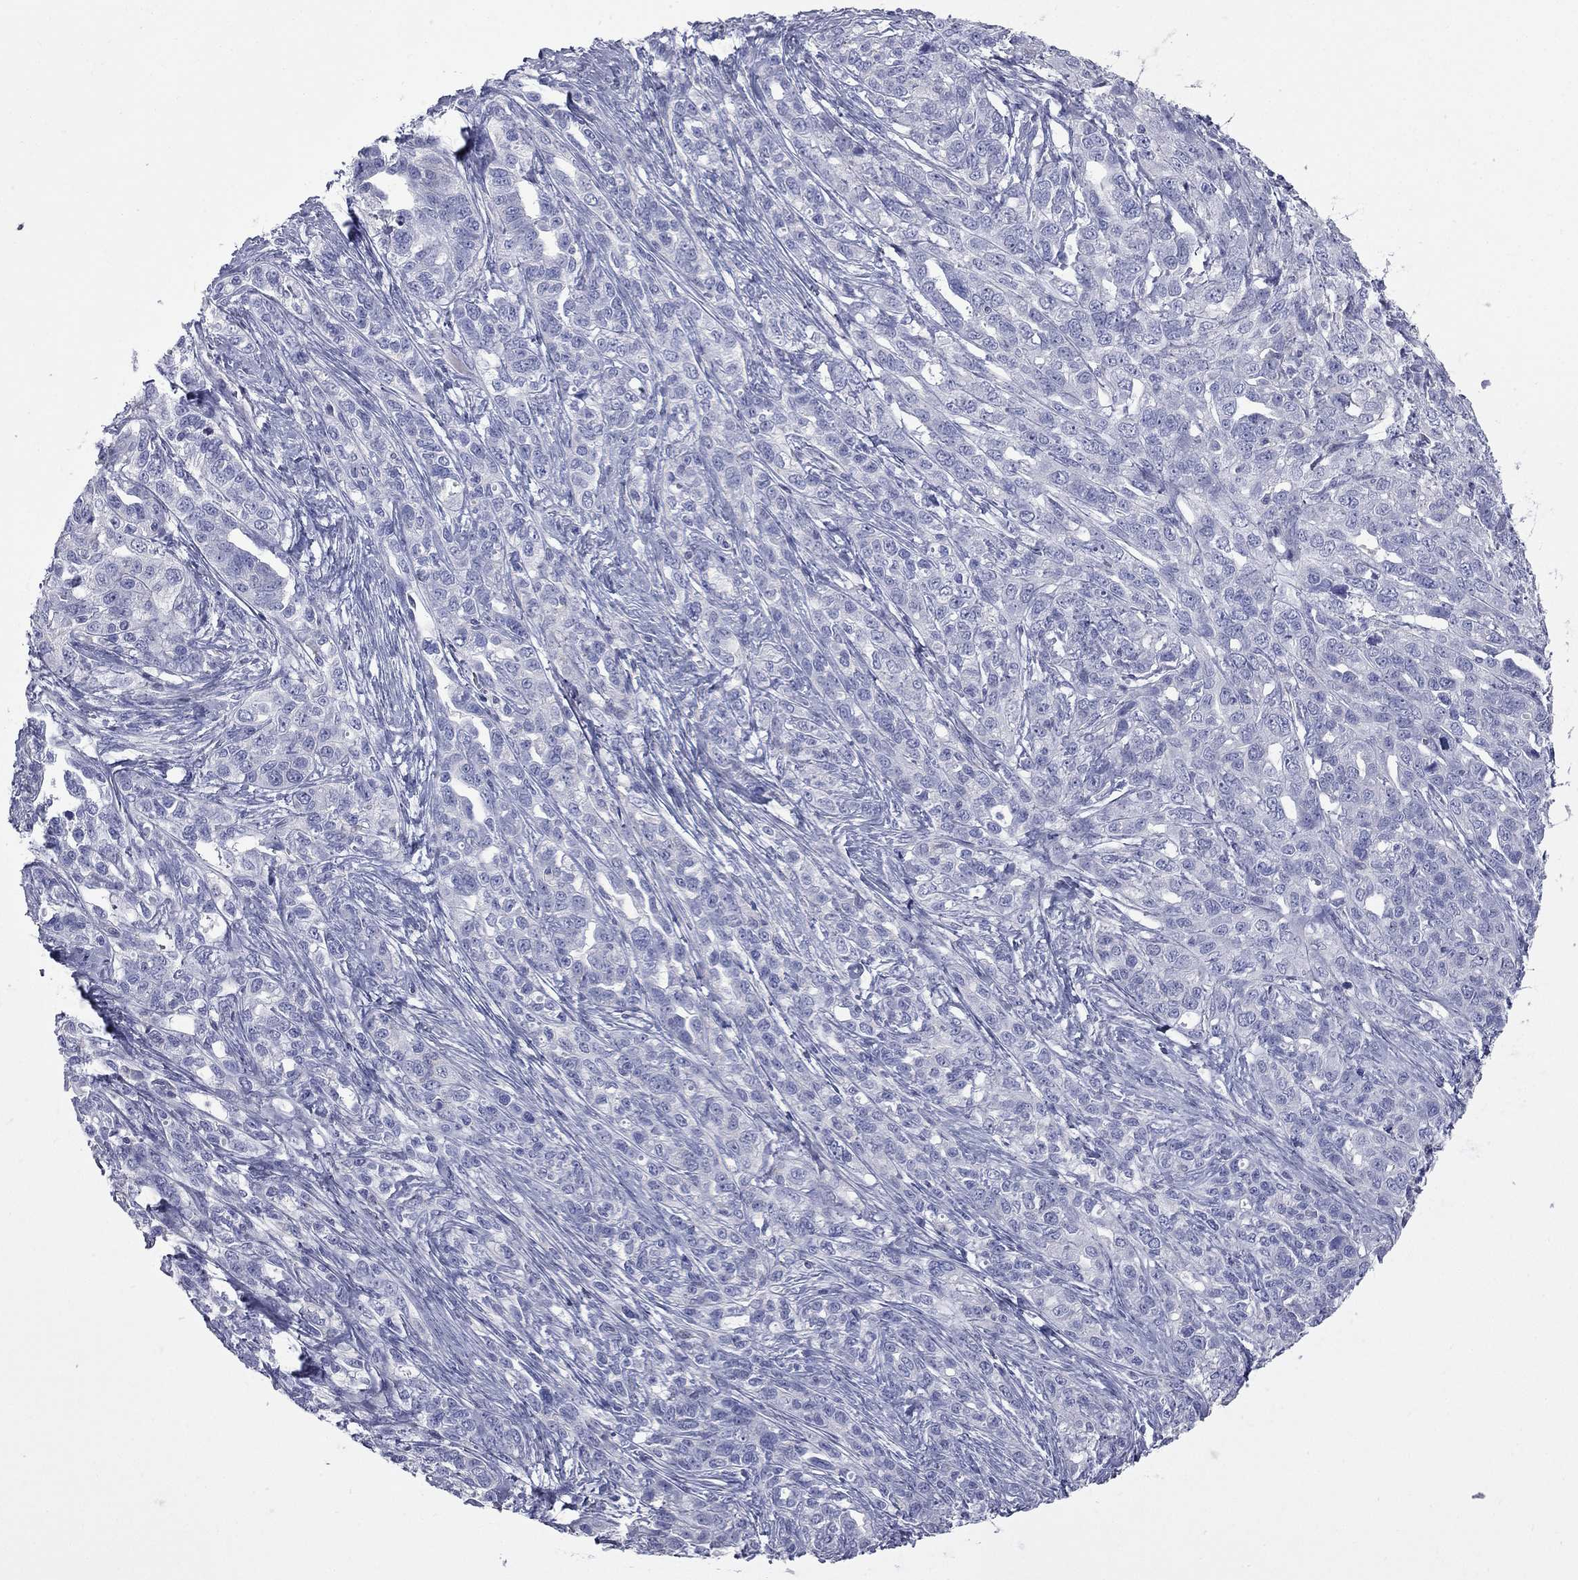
{"staining": {"intensity": "negative", "quantity": "none", "location": "none"}, "tissue": "ovarian cancer", "cell_type": "Tumor cells", "image_type": "cancer", "snomed": [{"axis": "morphology", "description": "Cystadenocarcinoma, serous, NOS"}, {"axis": "topography", "description": "Ovary"}], "caption": "Immunohistochemistry (IHC) histopathology image of human ovarian cancer stained for a protein (brown), which exhibits no staining in tumor cells.", "gene": "ACTL7B", "patient": {"sex": "female", "age": 71}}